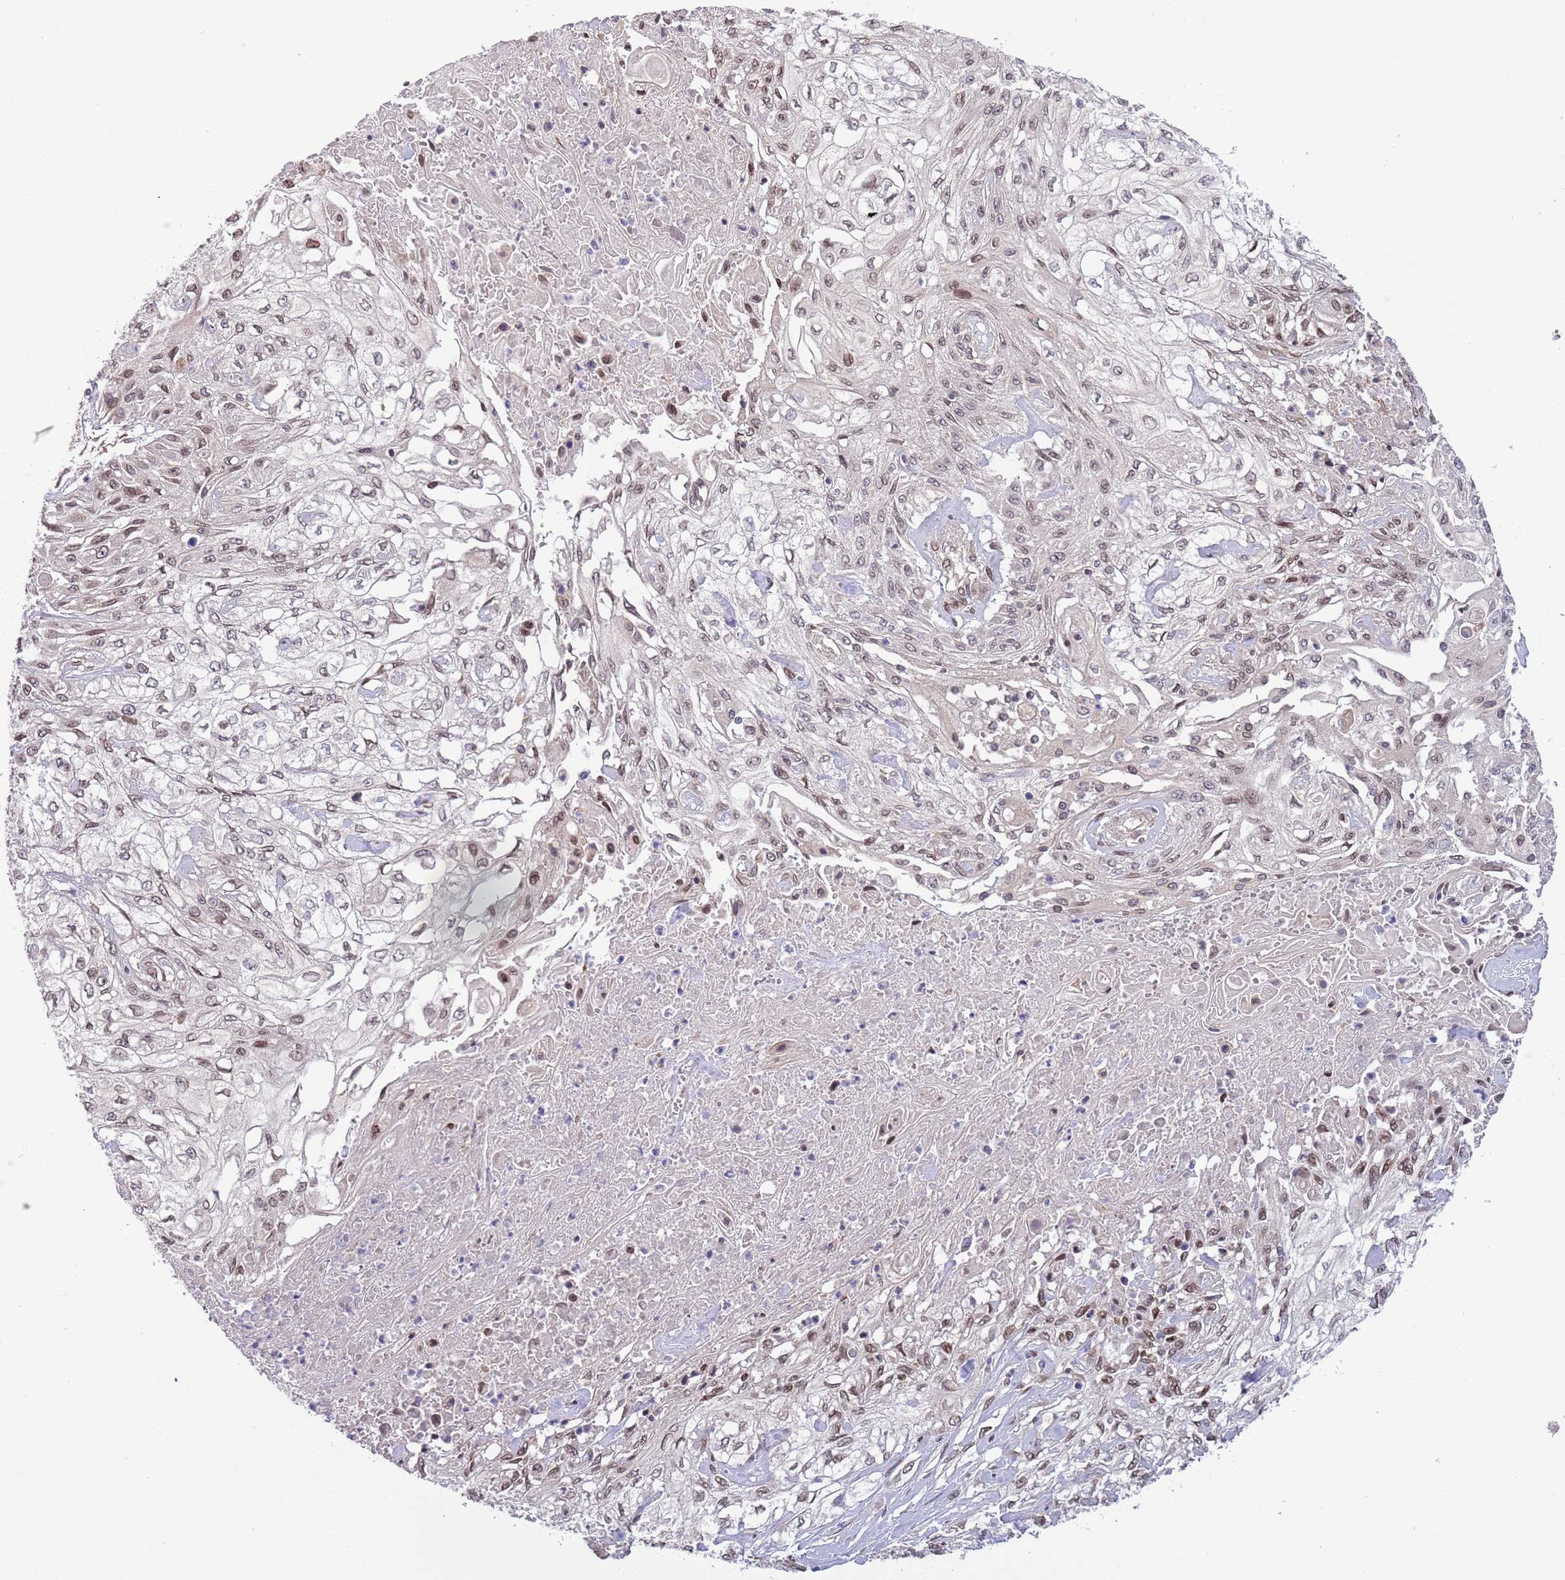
{"staining": {"intensity": "weak", "quantity": "25%-75%", "location": "nuclear"}, "tissue": "skin cancer", "cell_type": "Tumor cells", "image_type": "cancer", "snomed": [{"axis": "morphology", "description": "Squamous cell carcinoma, NOS"}, {"axis": "morphology", "description": "Squamous cell carcinoma, metastatic, NOS"}, {"axis": "topography", "description": "Skin"}, {"axis": "topography", "description": "Lymph node"}], "caption": "Tumor cells display low levels of weak nuclear positivity in approximately 25%-75% of cells in squamous cell carcinoma (skin).", "gene": "ZNF665", "patient": {"sex": "male", "age": 75}}